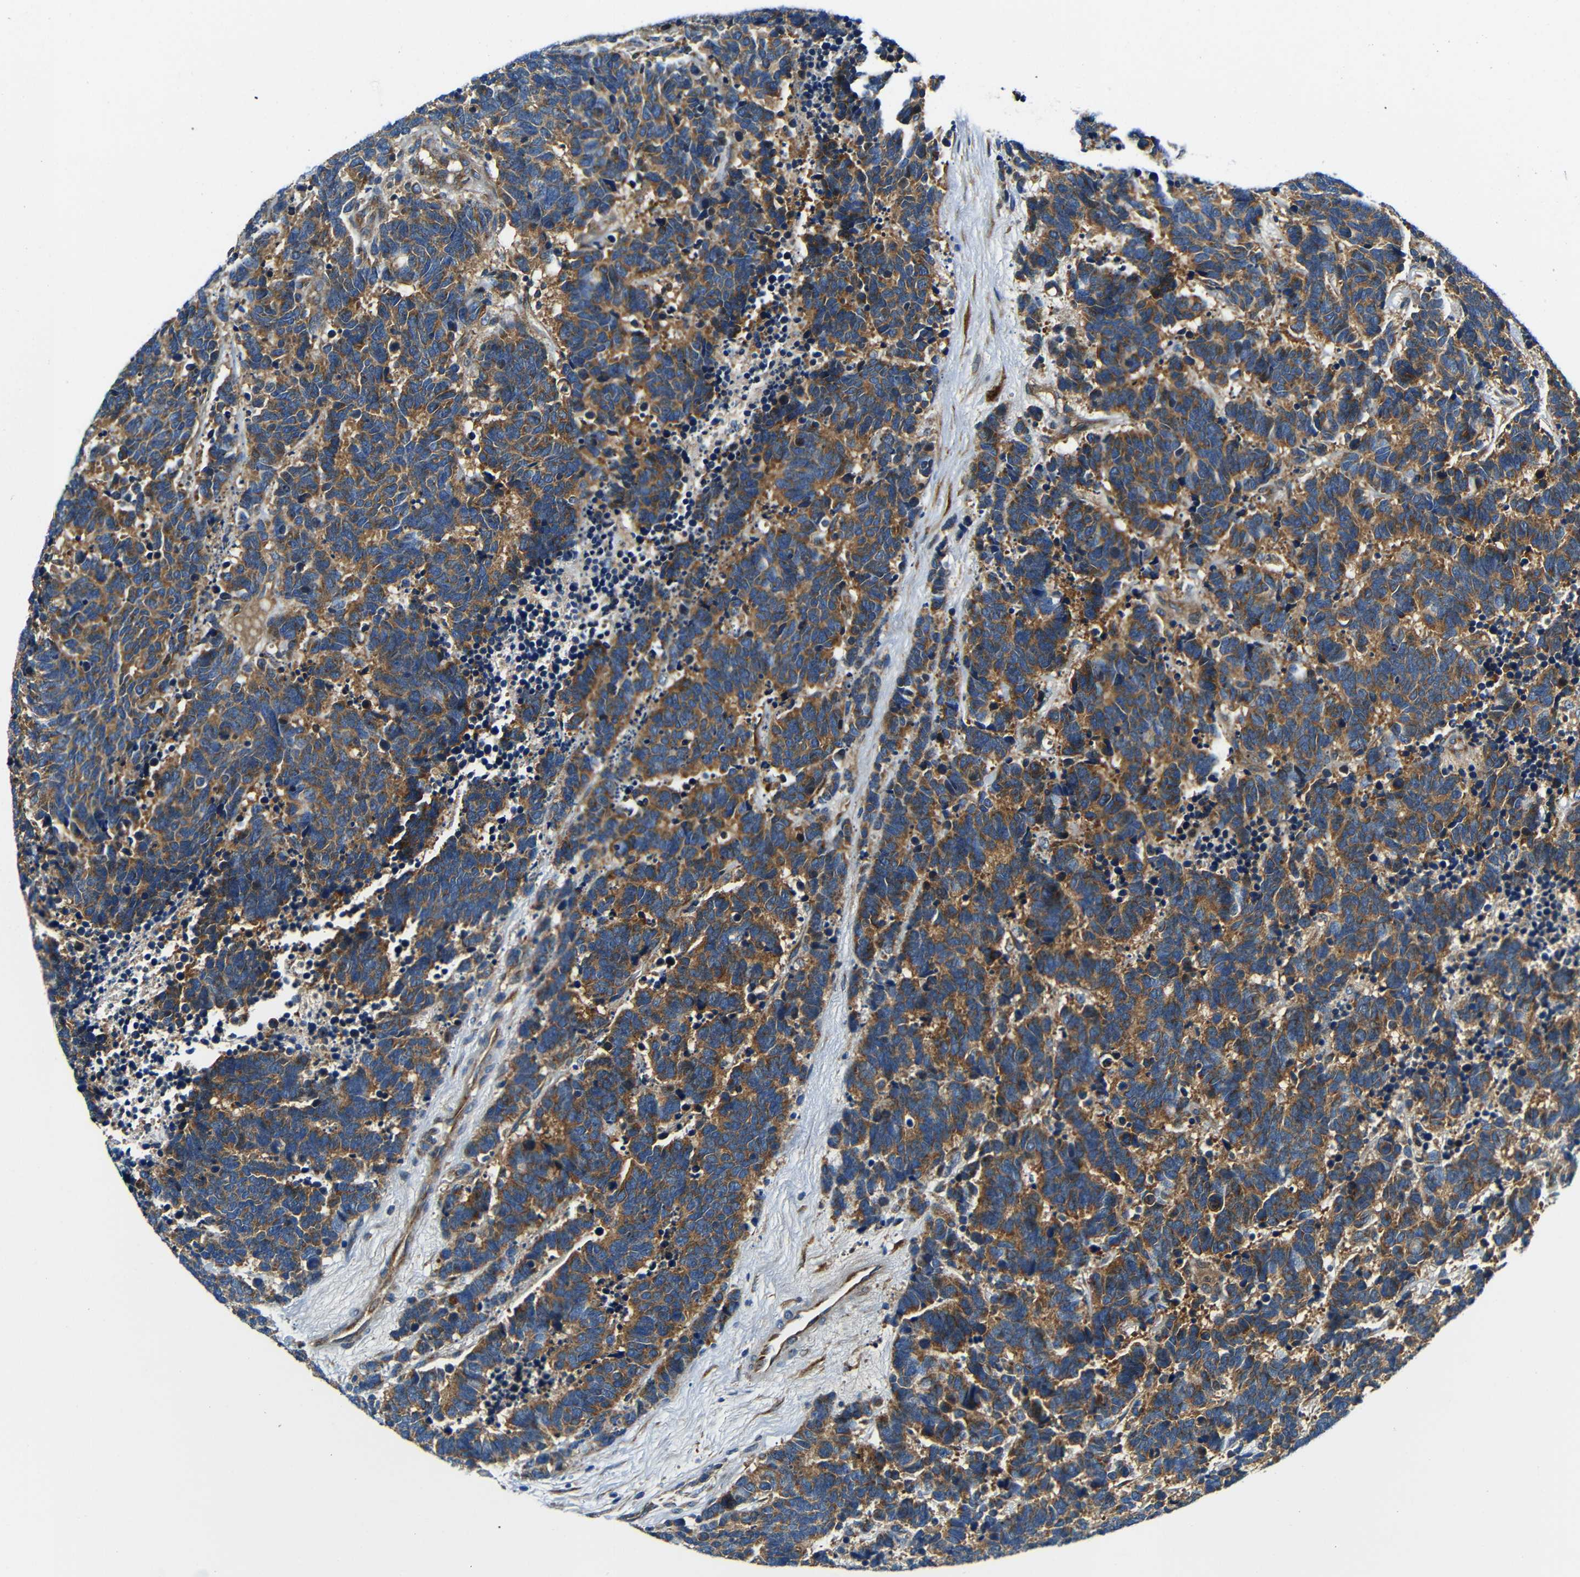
{"staining": {"intensity": "moderate", "quantity": ">75%", "location": "cytoplasmic/membranous"}, "tissue": "carcinoid", "cell_type": "Tumor cells", "image_type": "cancer", "snomed": [{"axis": "morphology", "description": "Carcinoma, NOS"}, {"axis": "morphology", "description": "Carcinoid, malignant, NOS"}, {"axis": "topography", "description": "Urinary bladder"}], "caption": "Immunohistochemistry (IHC) histopathology image of neoplastic tissue: human carcinoid (malignant) stained using immunohistochemistry demonstrates medium levels of moderate protein expression localized specifically in the cytoplasmic/membranous of tumor cells, appearing as a cytoplasmic/membranous brown color.", "gene": "USO1", "patient": {"sex": "male", "age": 57}}